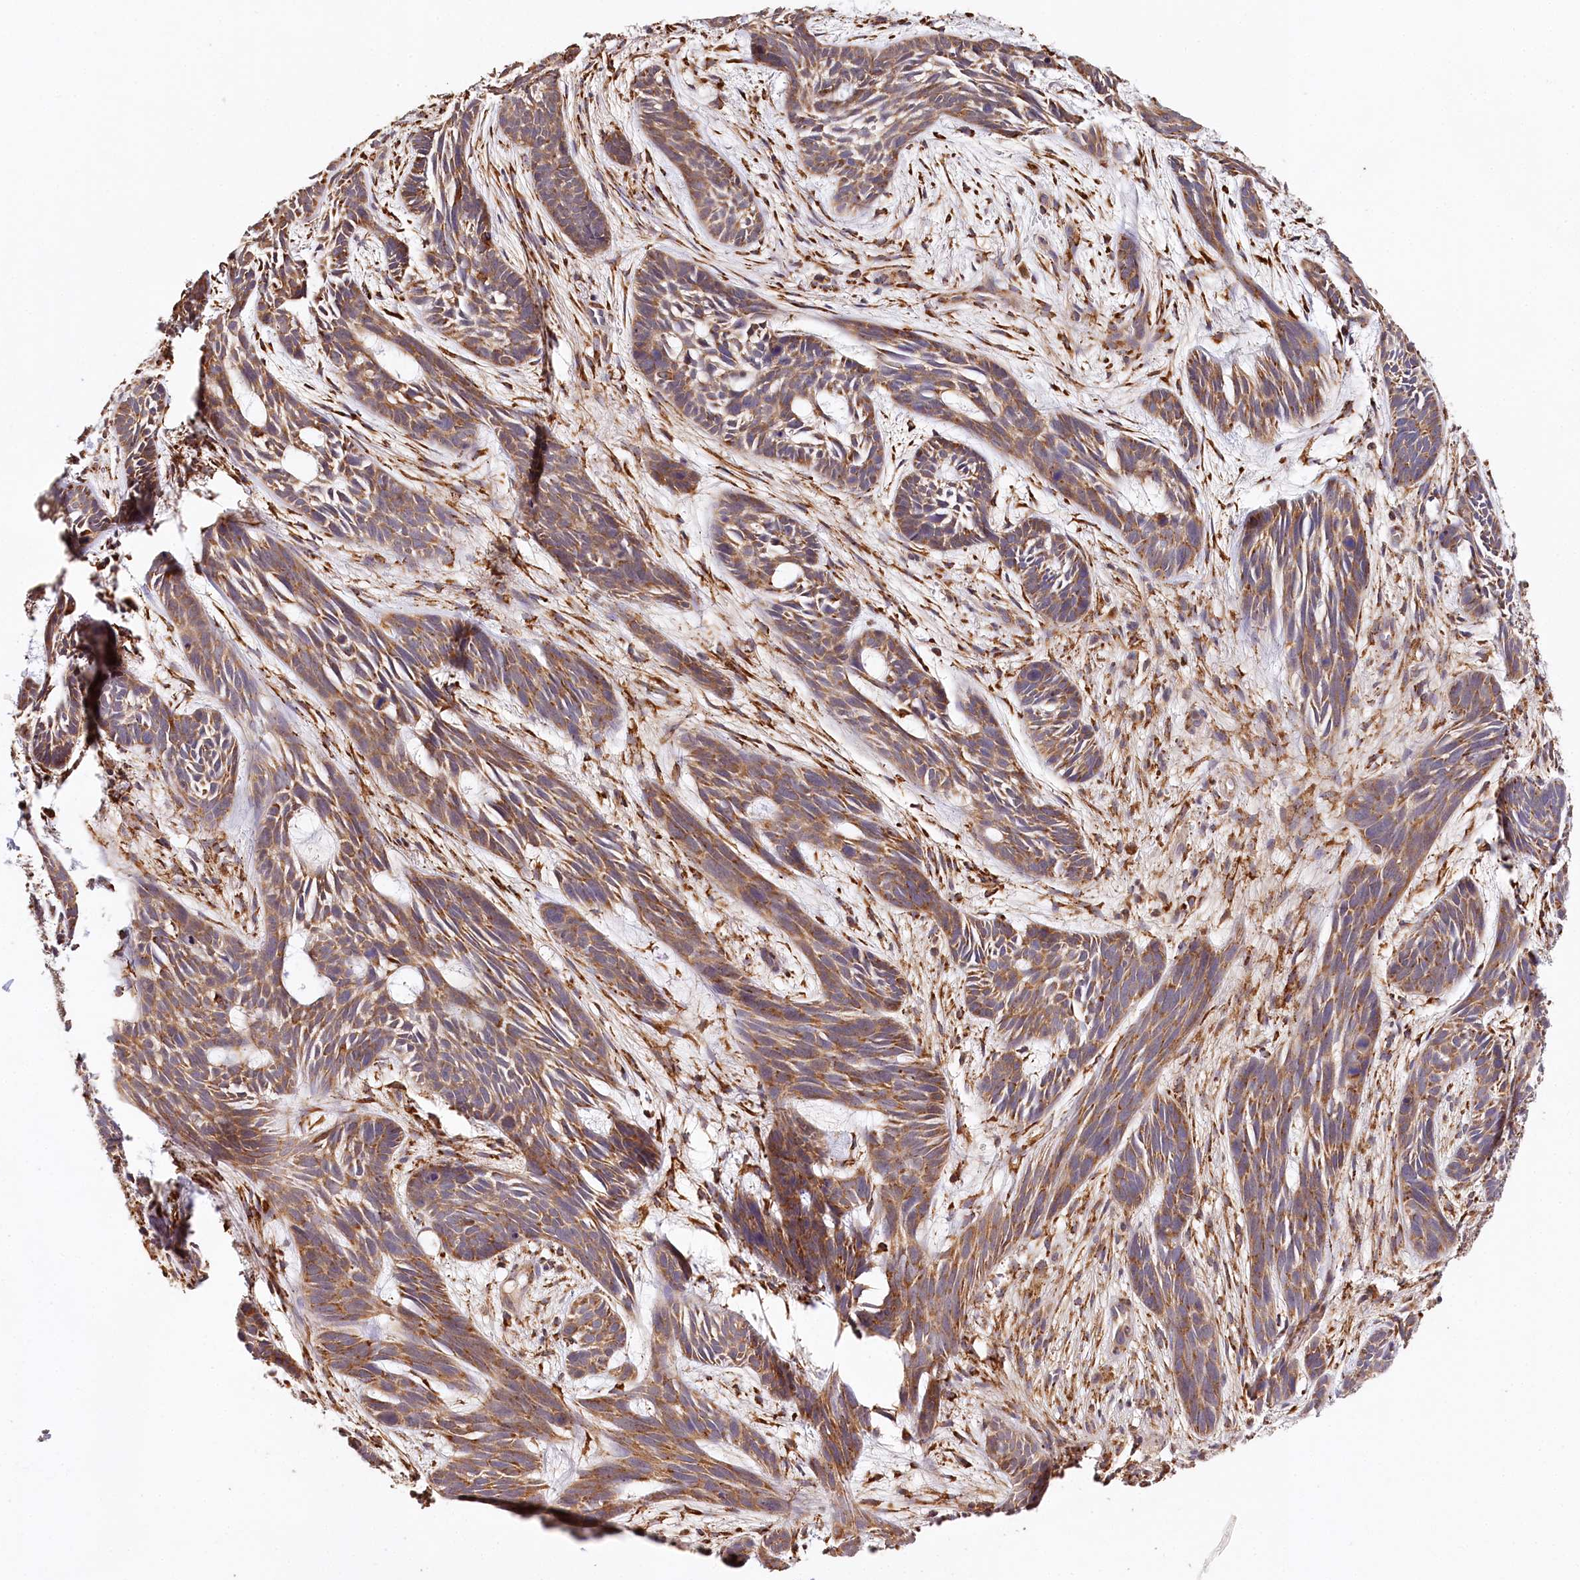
{"staining": {"intensity": "strong", "quantity": ">75%", "location": "cytoplasmic/membranous"}, "tissue": "skin cancer", "cell_type": "Tumor cells", "image_type": "cancer", "snomed": [{"axis": "morphology", "description": "Basal cell carcinoma"}, {"axis": "topography", "description": "Skin"}], "caption": "Strong cytoplasmic/membranous protein expression is seen in about >75% of tumor cells in skin cancer (basal cell carcinoma). The protein of interest is shown in brown color, while the nuclei are stained blue.", "gene": "VEGFA", "patient": {"sex": "male", "age": 89}}